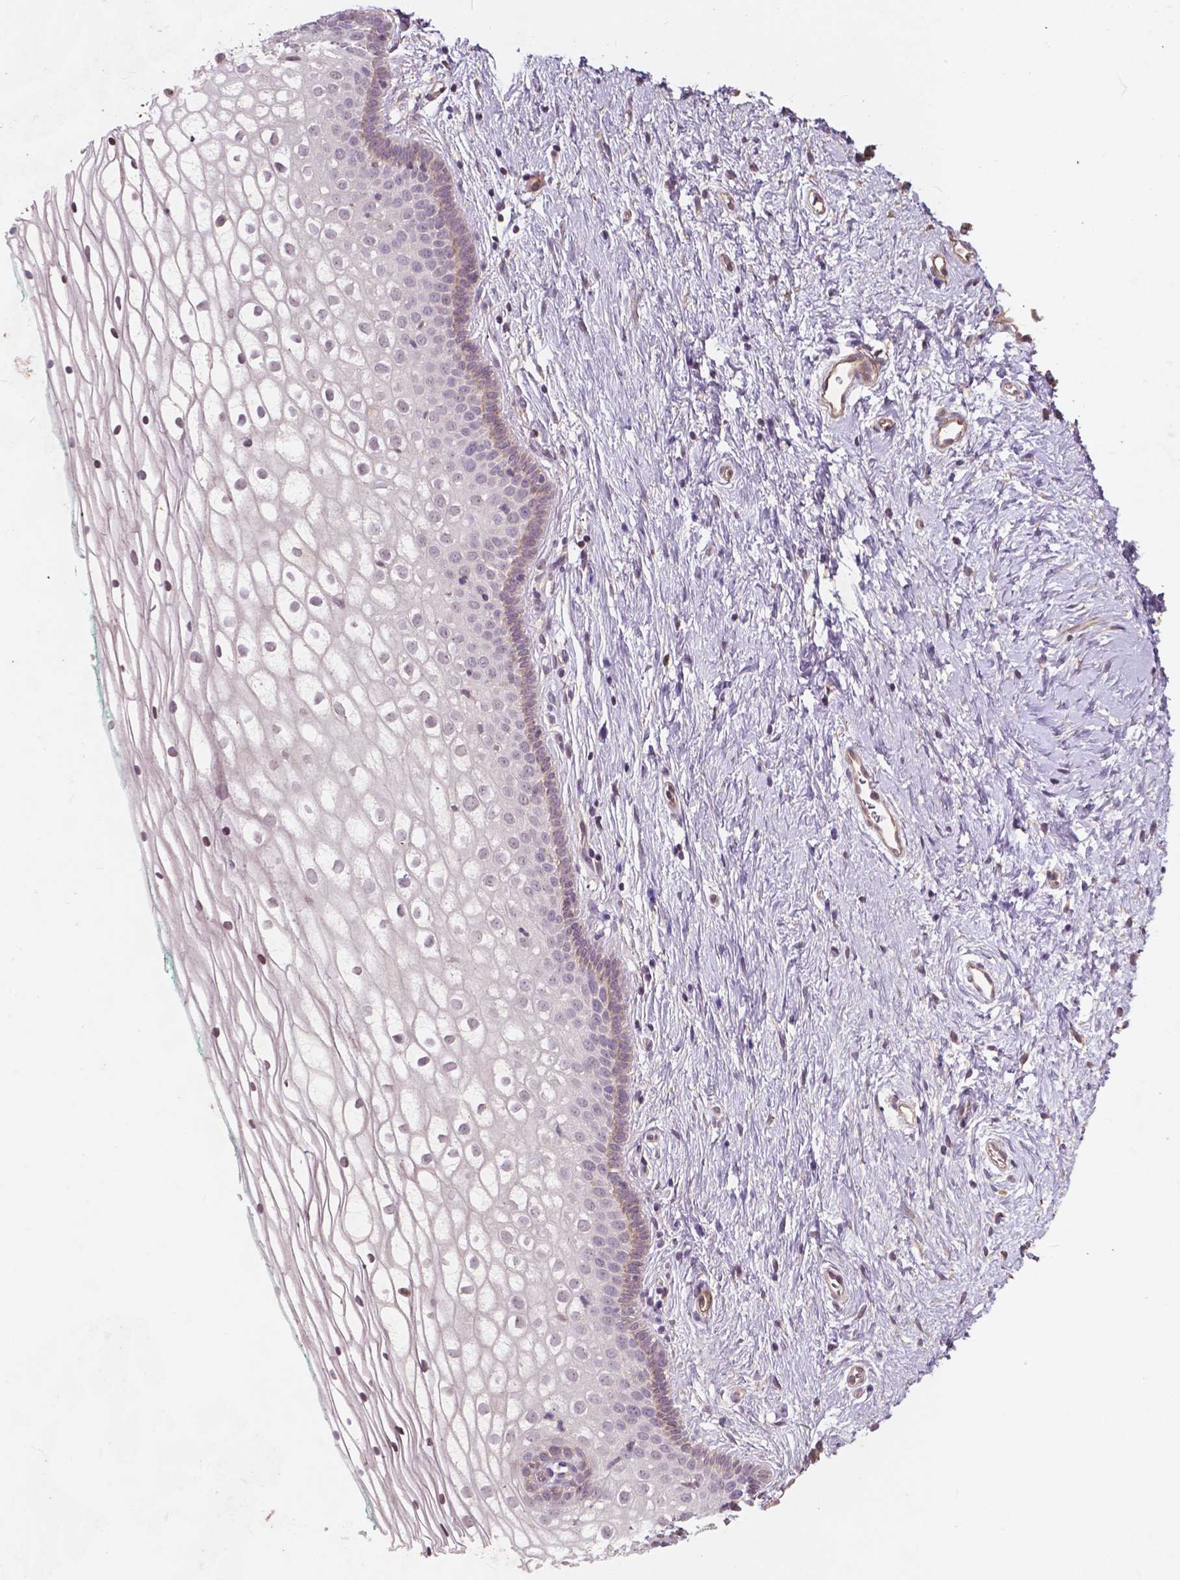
{"staining": {"intensity": "weak", "quantity": "<25%", "location": "cytoplasmic/membranous"}, "tissue": "vagina", "cell_type": "Squamous epithelial cells", "image_type": "normal", "snomed": [{"axis": "morphology", "description": "Normal tissue, NOS"}, {"axis": "topography", "description": "Vagina"}], "caption": "Squamous epithelial cells show no significant protein positivity in benign vagina. The staining was performed using DAB to visualize the protein expression in brown, while the nuclei were stained in blue with hematoxylin (Magnification: 20x).", "gene": "RFPL4B", "patient": {"sex": "female", "age": 36}}